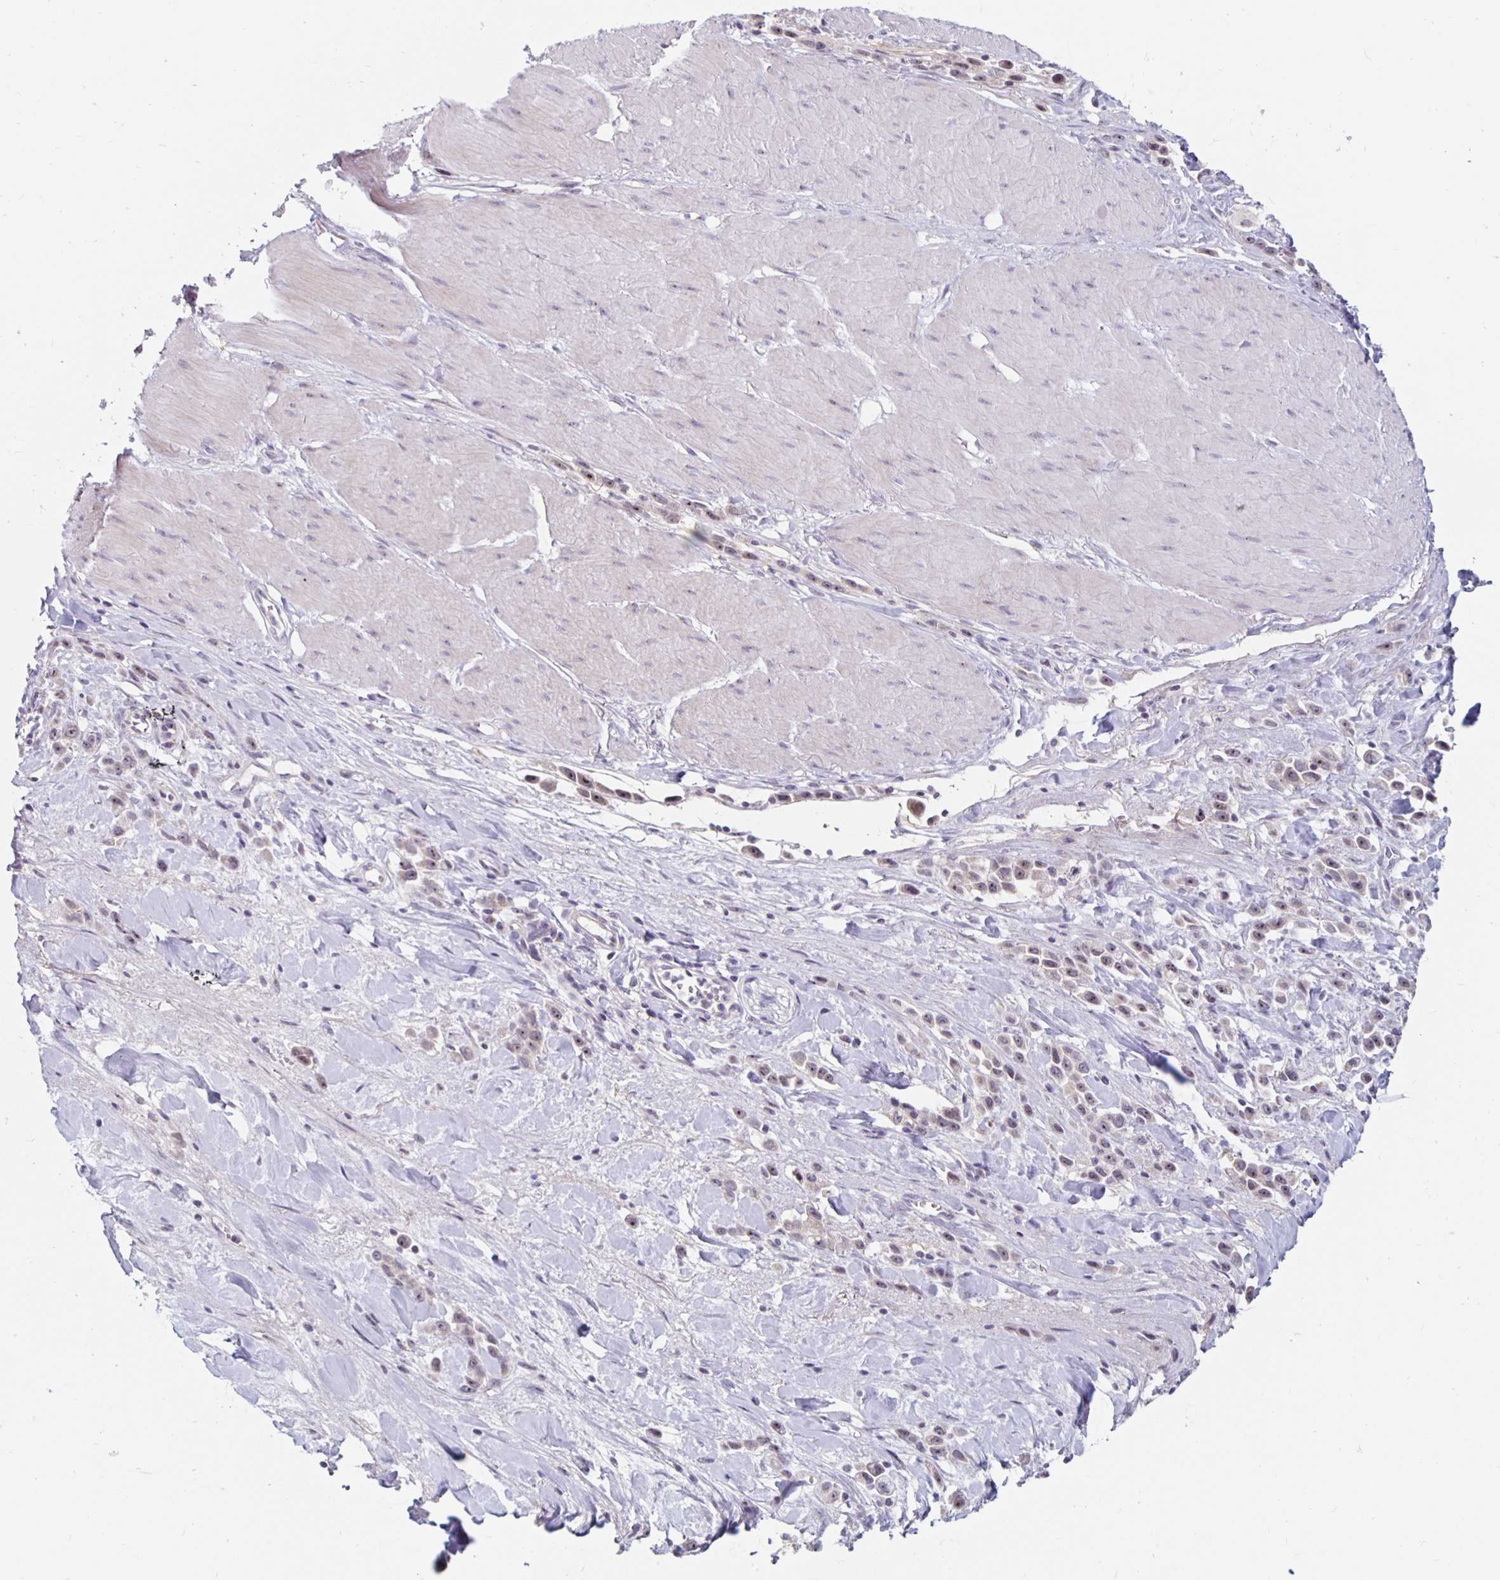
{"staining": {"intensity": "weak", "quantity": ">75%", "location": "nuclear"}, "tissue": "stomach cancer", "cell_type": "Tumor cells", "image_type": "cancer", "snomed": [{"axis": "morphology", "description": "Adenocarcinoma, NOS"}, {"axis": "topography", "description": "Stomach"}], "caption": "Human stomach cancer stained with a protein marker reveals weak staining in tumor cells.", "gene": "NUP85", "patient": {"sex": "male", "age": 47}}